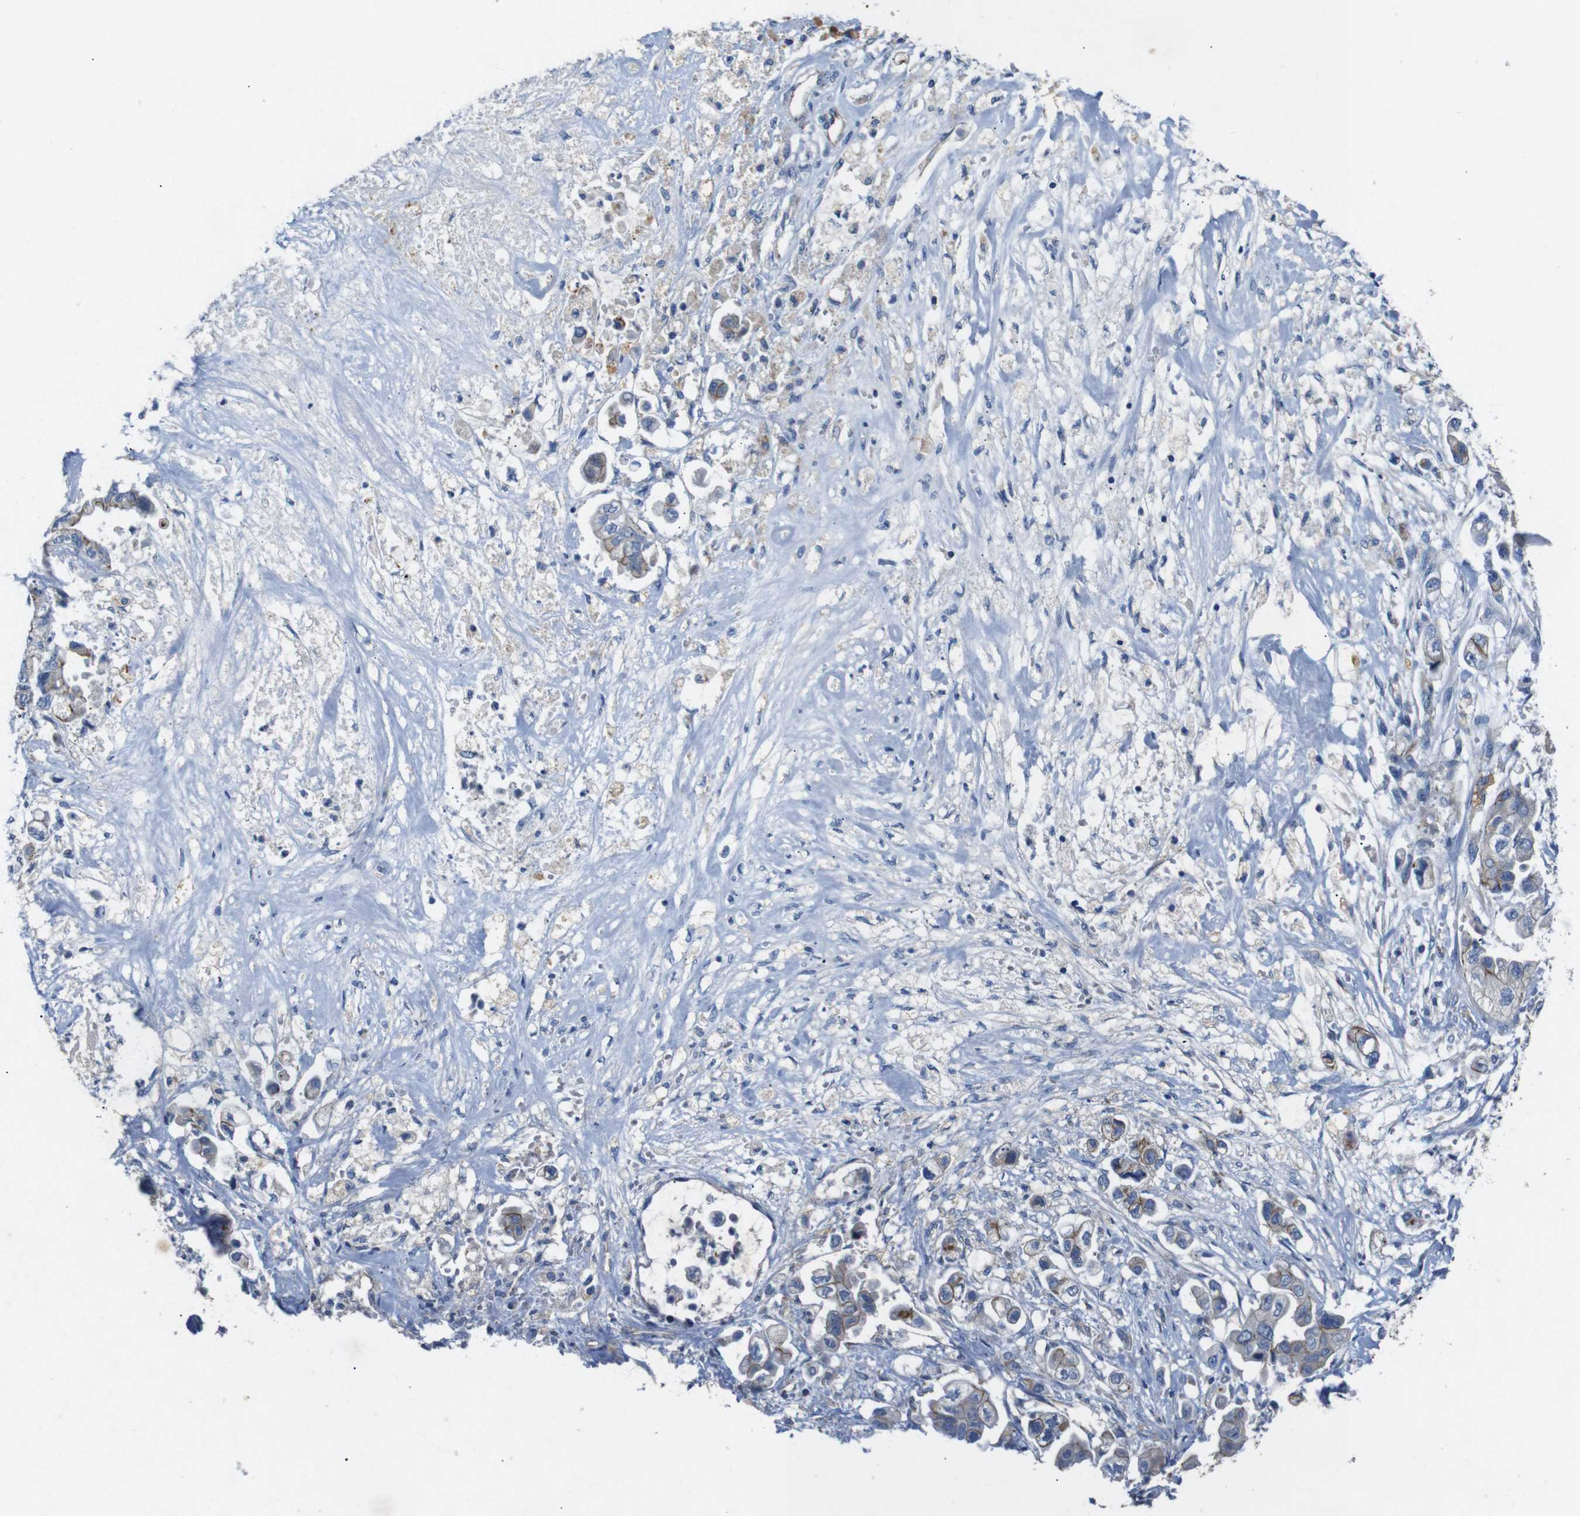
{"staining": {"intensity": "weak", "quantity": "<25%", "location": "cytoplasmic/membranous"}, "tissue": "stomach cancer", "cell_type": "Tumor cells", "image_type": "cancer", "snomed": [{"axis": "morphology", "description": "Adenocarcinoma, NOS"}, {"axis": "topography", "description": "Stomach"}], "caption": "A high-resolution photomicrograph shows IHC staining of stomach adenocarcinoma, which exhibits no significant positivity in tumor cells. The staining was performed using DAB (3,3'-diaminobenzidine) to visualize the protein expression in brown, while the nuclei were stained in blue with hematoxylin (Magnification: 20x).", "gene": "NHLRC3", "patient": {"sex": "male", "age": 62}}